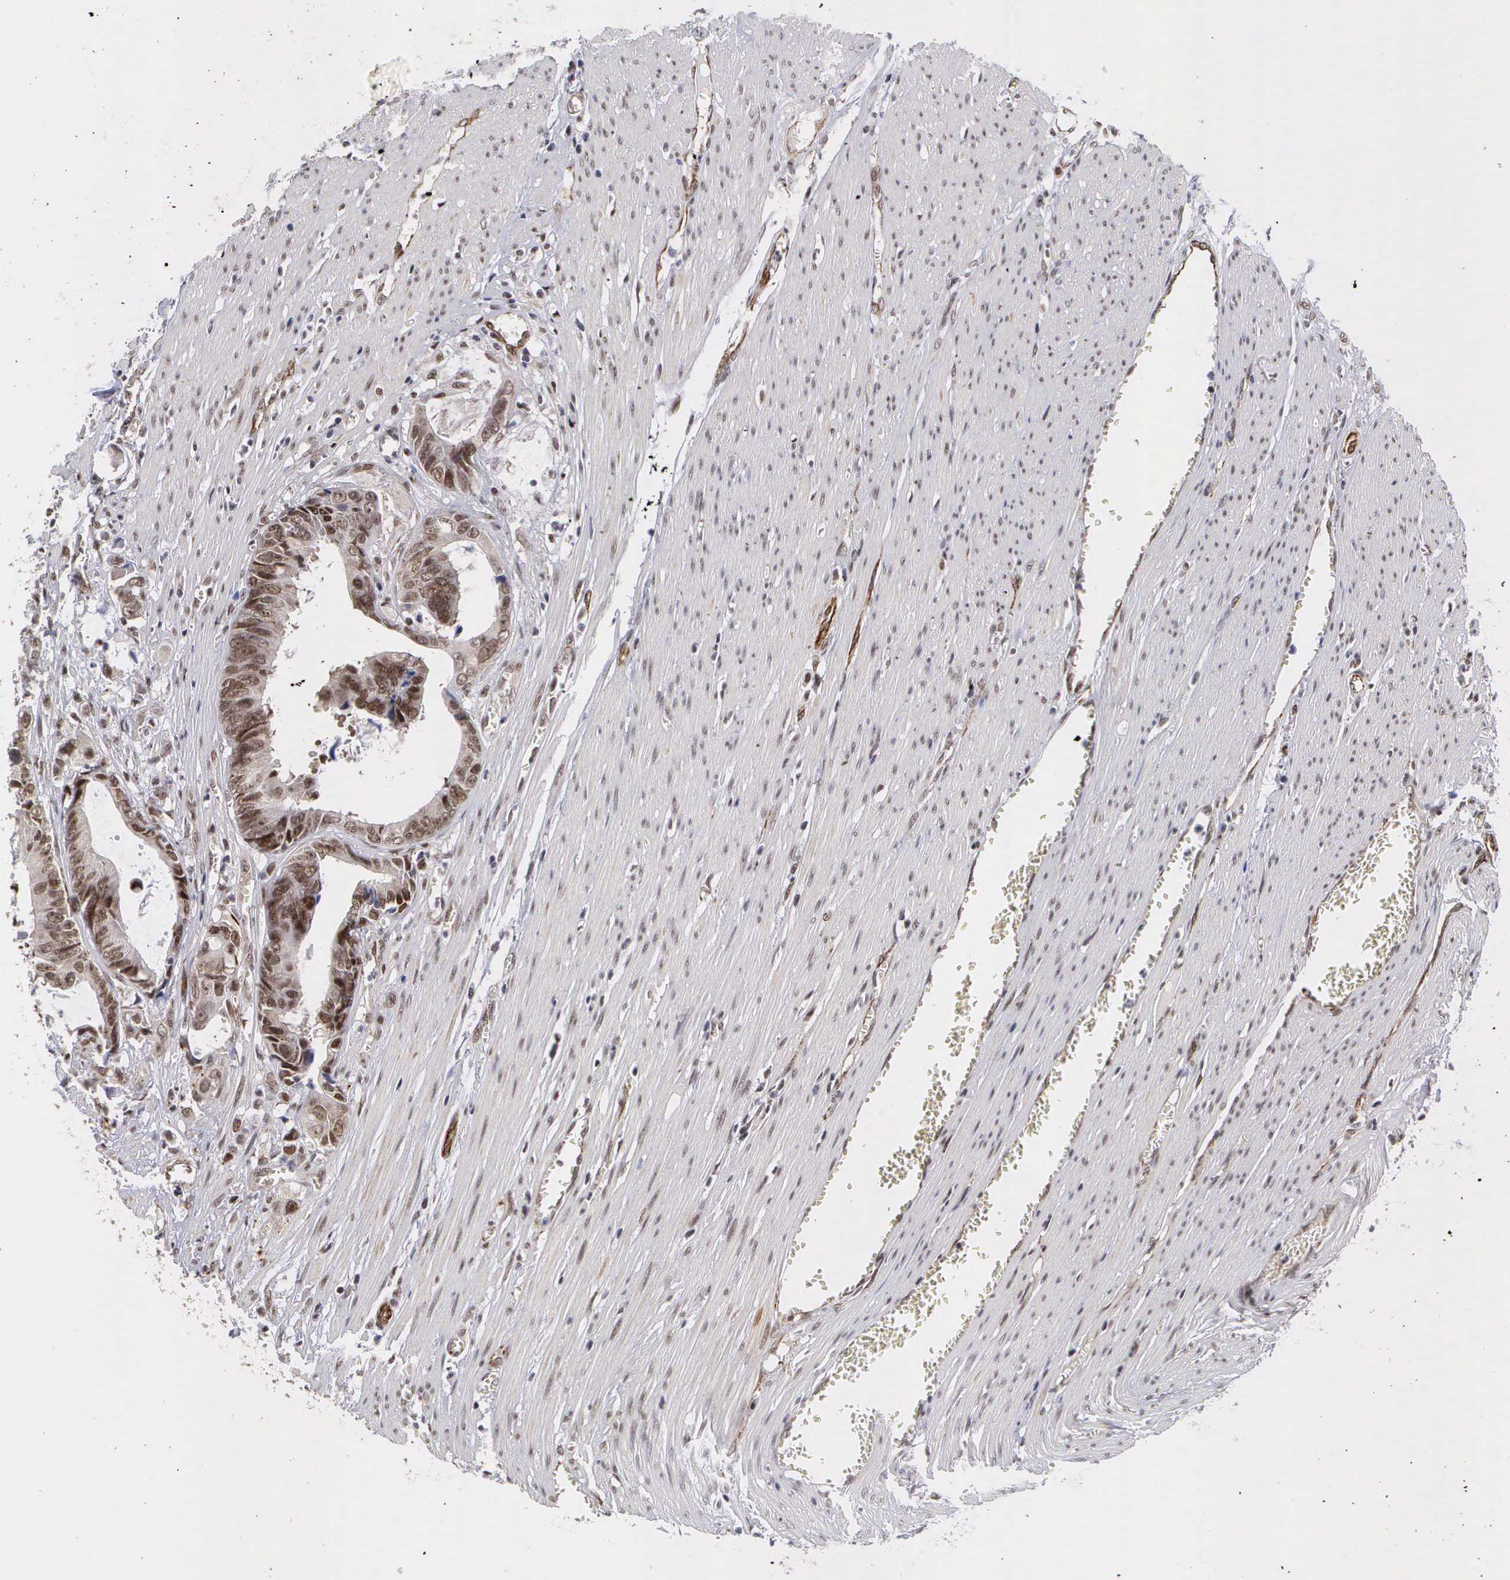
{"staining": {"intensity": "moderate", "quantity": ">75%", "location": "nuclear"}, "tissue": "colorectal cancer", "cell_type": "Tumor cells", "image_type": "cancer", "snomed": [{"axis": "morphology", "description": "Adenocarcinoma, NOS"}, {"axis": "topography", "description": "Rectum"}], "caption": "High-power microscopy captured an immunohistochemistry (IHC) photomicrograph of colorectal cancer (adenocarcinoma), revealing moderate nuclear staining in about >75% of tumor cells.", "gene": "MORC2", "patient": {"sex": "female", "age": 98}}